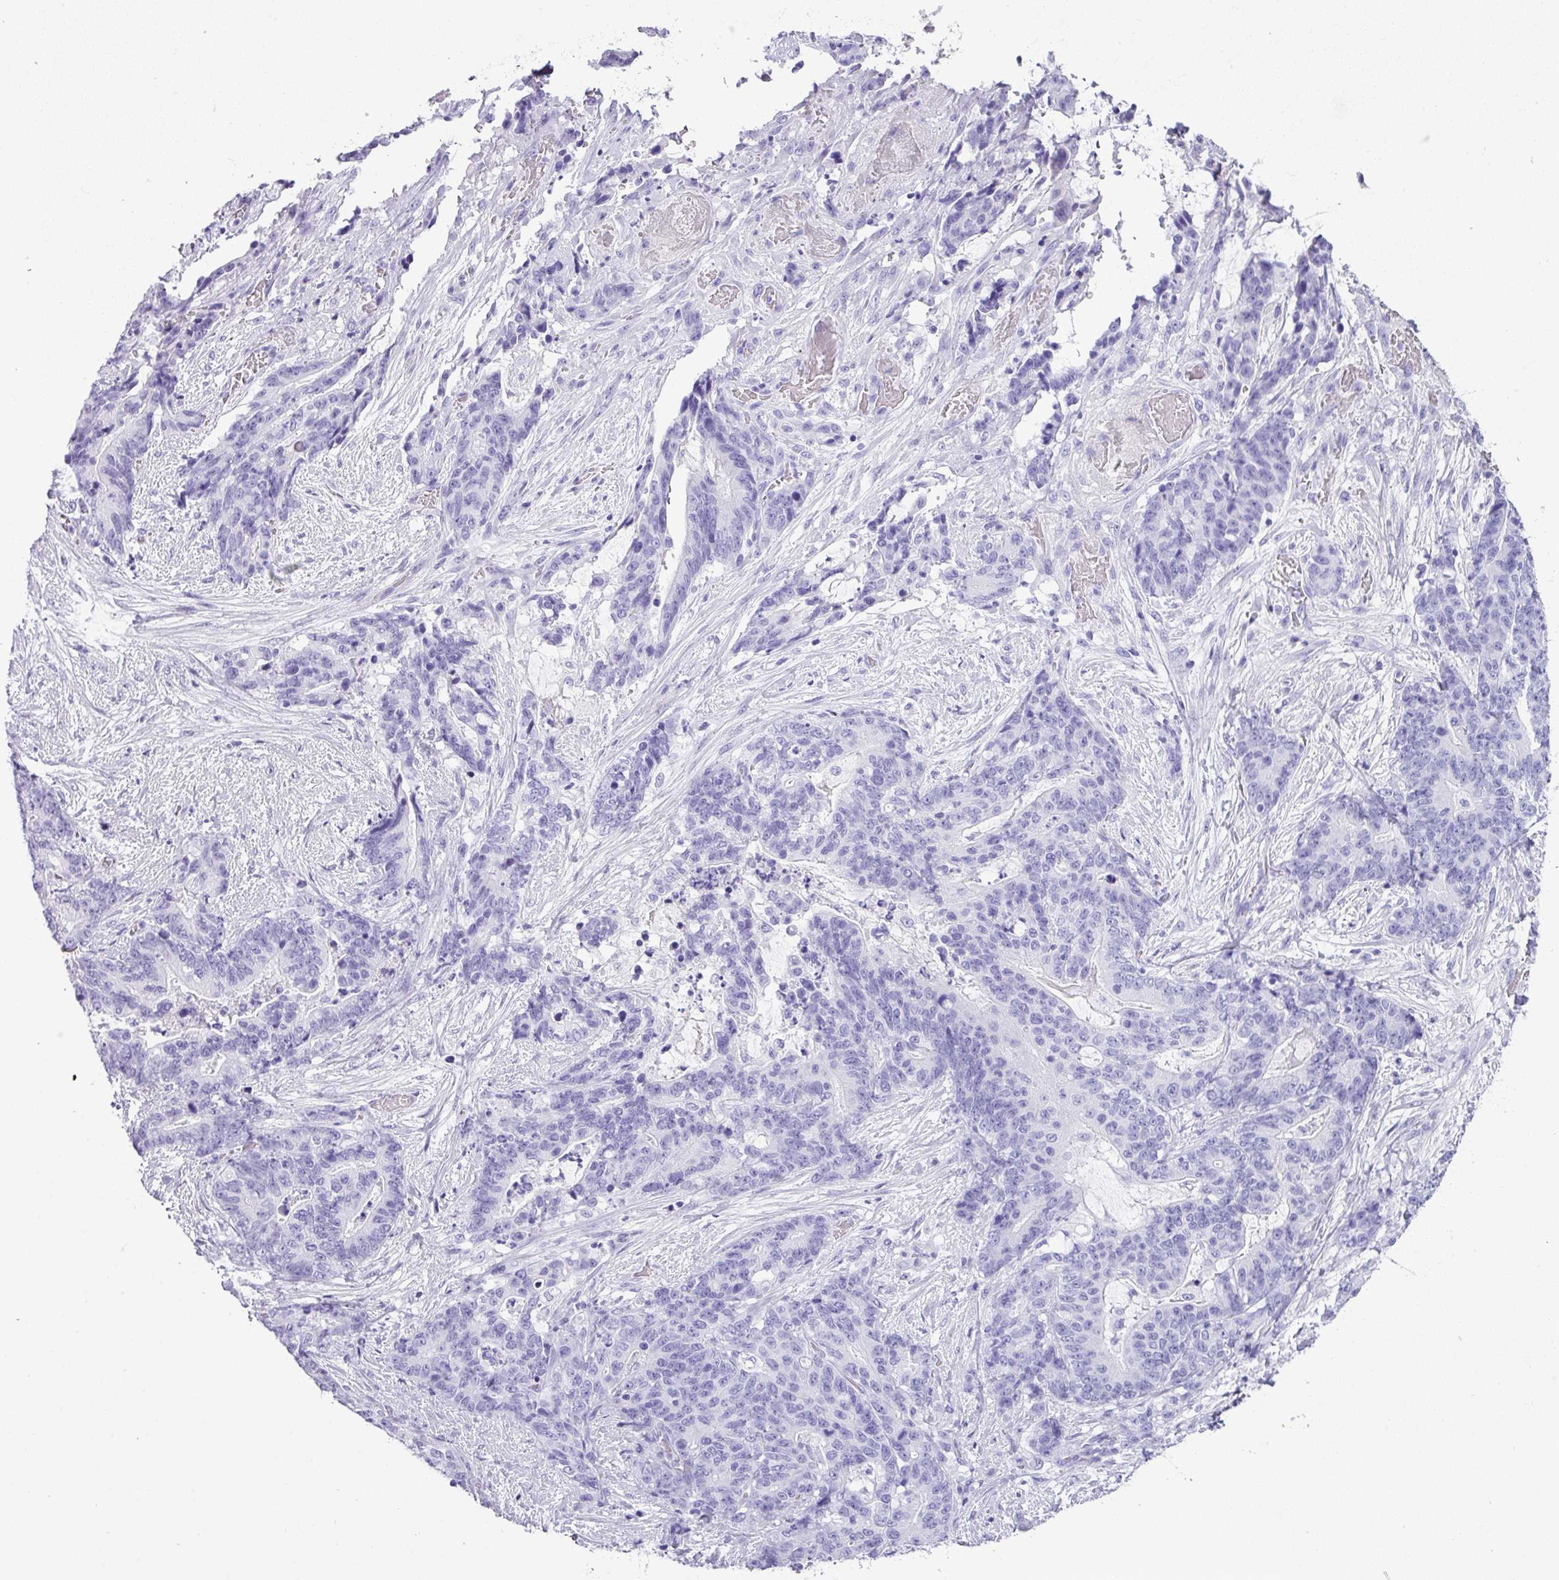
{"staining": {"intensity": "negative", "quantity": "none", "location": "none"}, "tissue": "stomach cancer", "cell_type": "Tumor cells", "image_type": "cancer", "snomed": [{"axis": "morphology", "description": "Normal tissue, NOS"}, {"axis": "morphology", "description": "Adenocarcinoma, NOS"}, {"axis": "topography", "description": "Stomach"}], "caption": "A histopathology image of stomach cancer stained for a protein shows no brown staining in tumor cells.", "gene": "TNP1", "patient": {"sex": "female", "age": 64}}